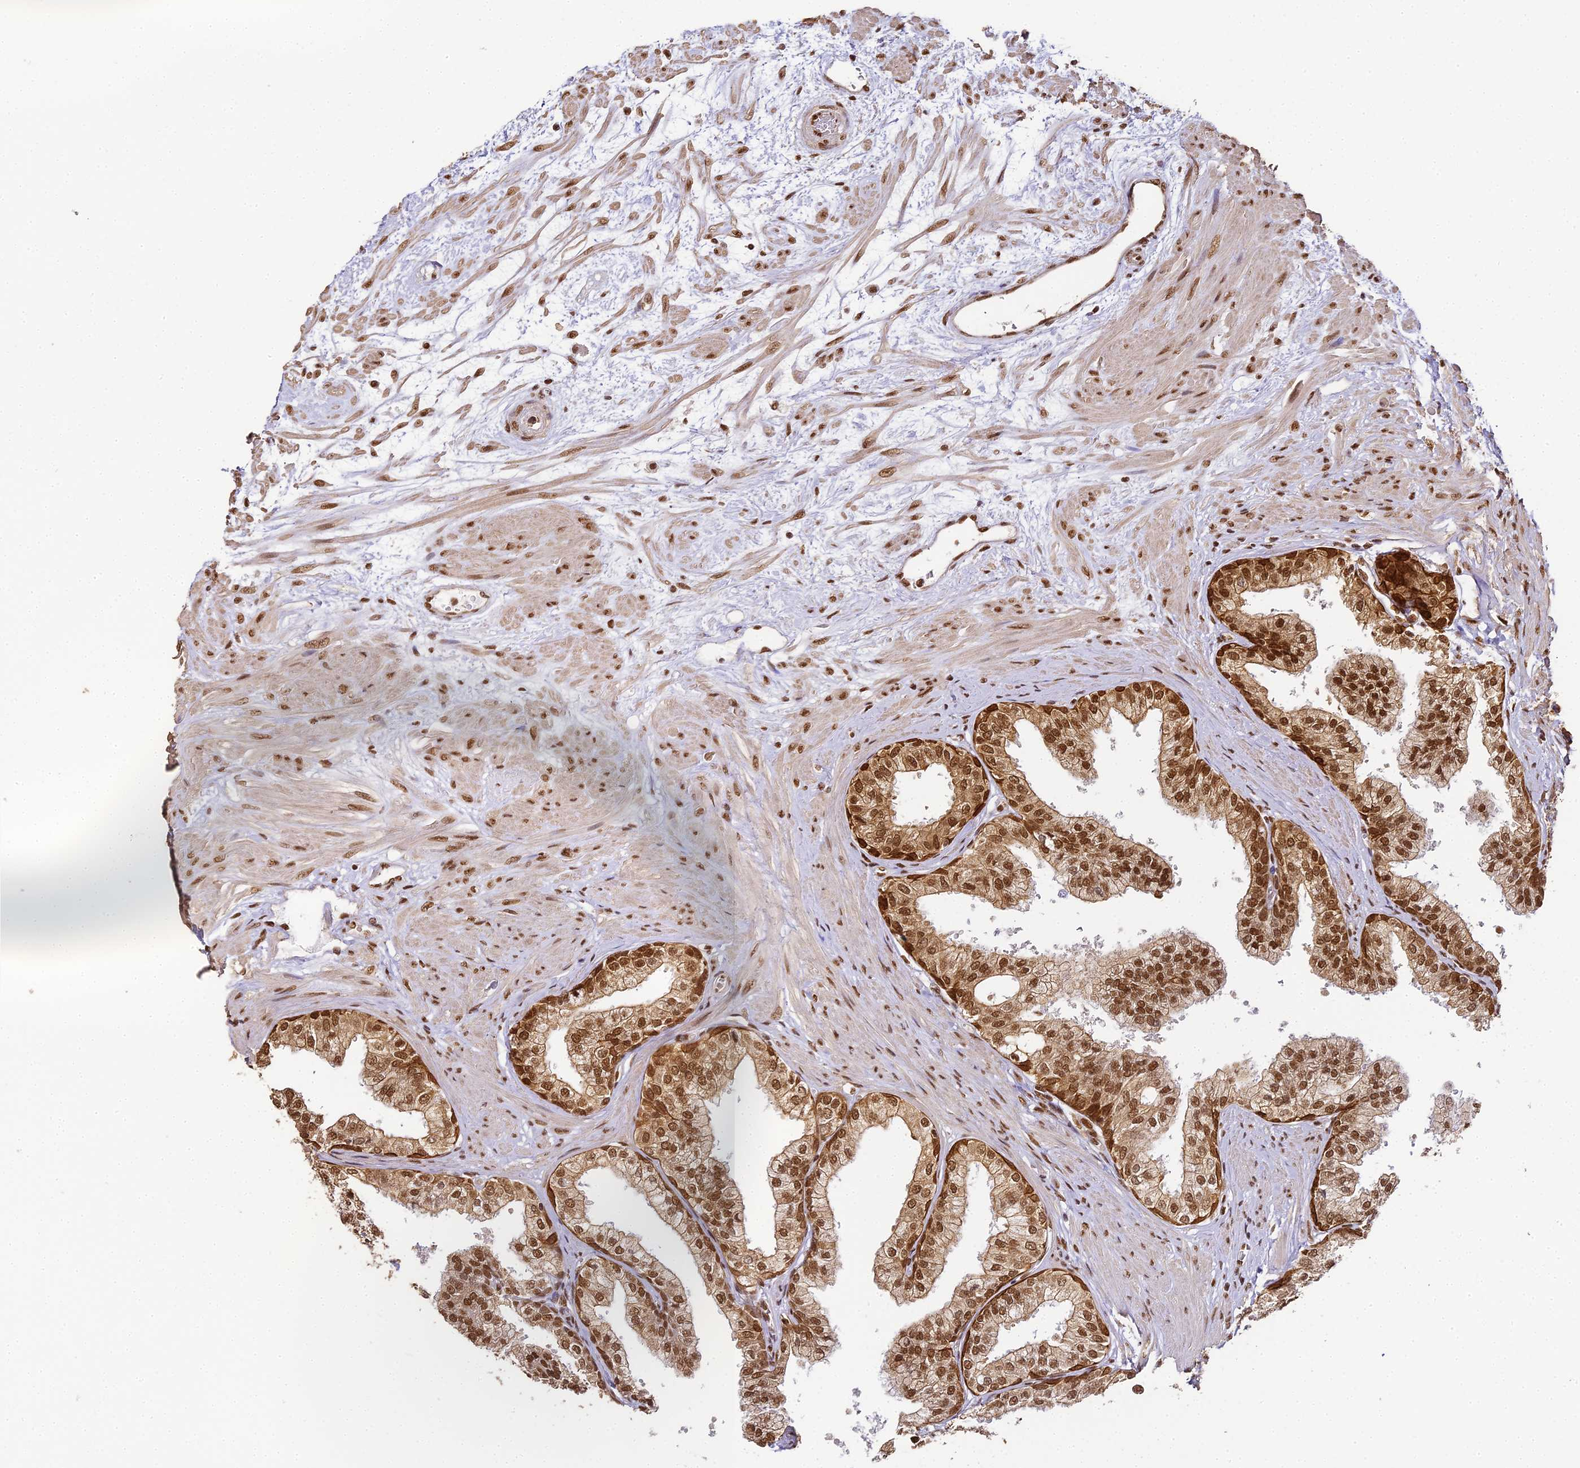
{"staining": {"intensity": "strong", "quantity": ">75%", "location": "cytoplasmic/membranous,nuclear"}, "tissue": "prostate", "cell_type": "Glandular cells", "image_type": "normal", "snomed": [{"axis": "morphology", "description": "Normal tissue, NOS"}, {"axis": "topography", "description": "Prostate"}], "caption": "A micrograph of human prostate stained for a protein reveals strong cytoplasmic/membranous,nuclear brown staining in glandular cells.", "gene": "HNRNPA1", "patient": {"sex": "male", "age": 60}}